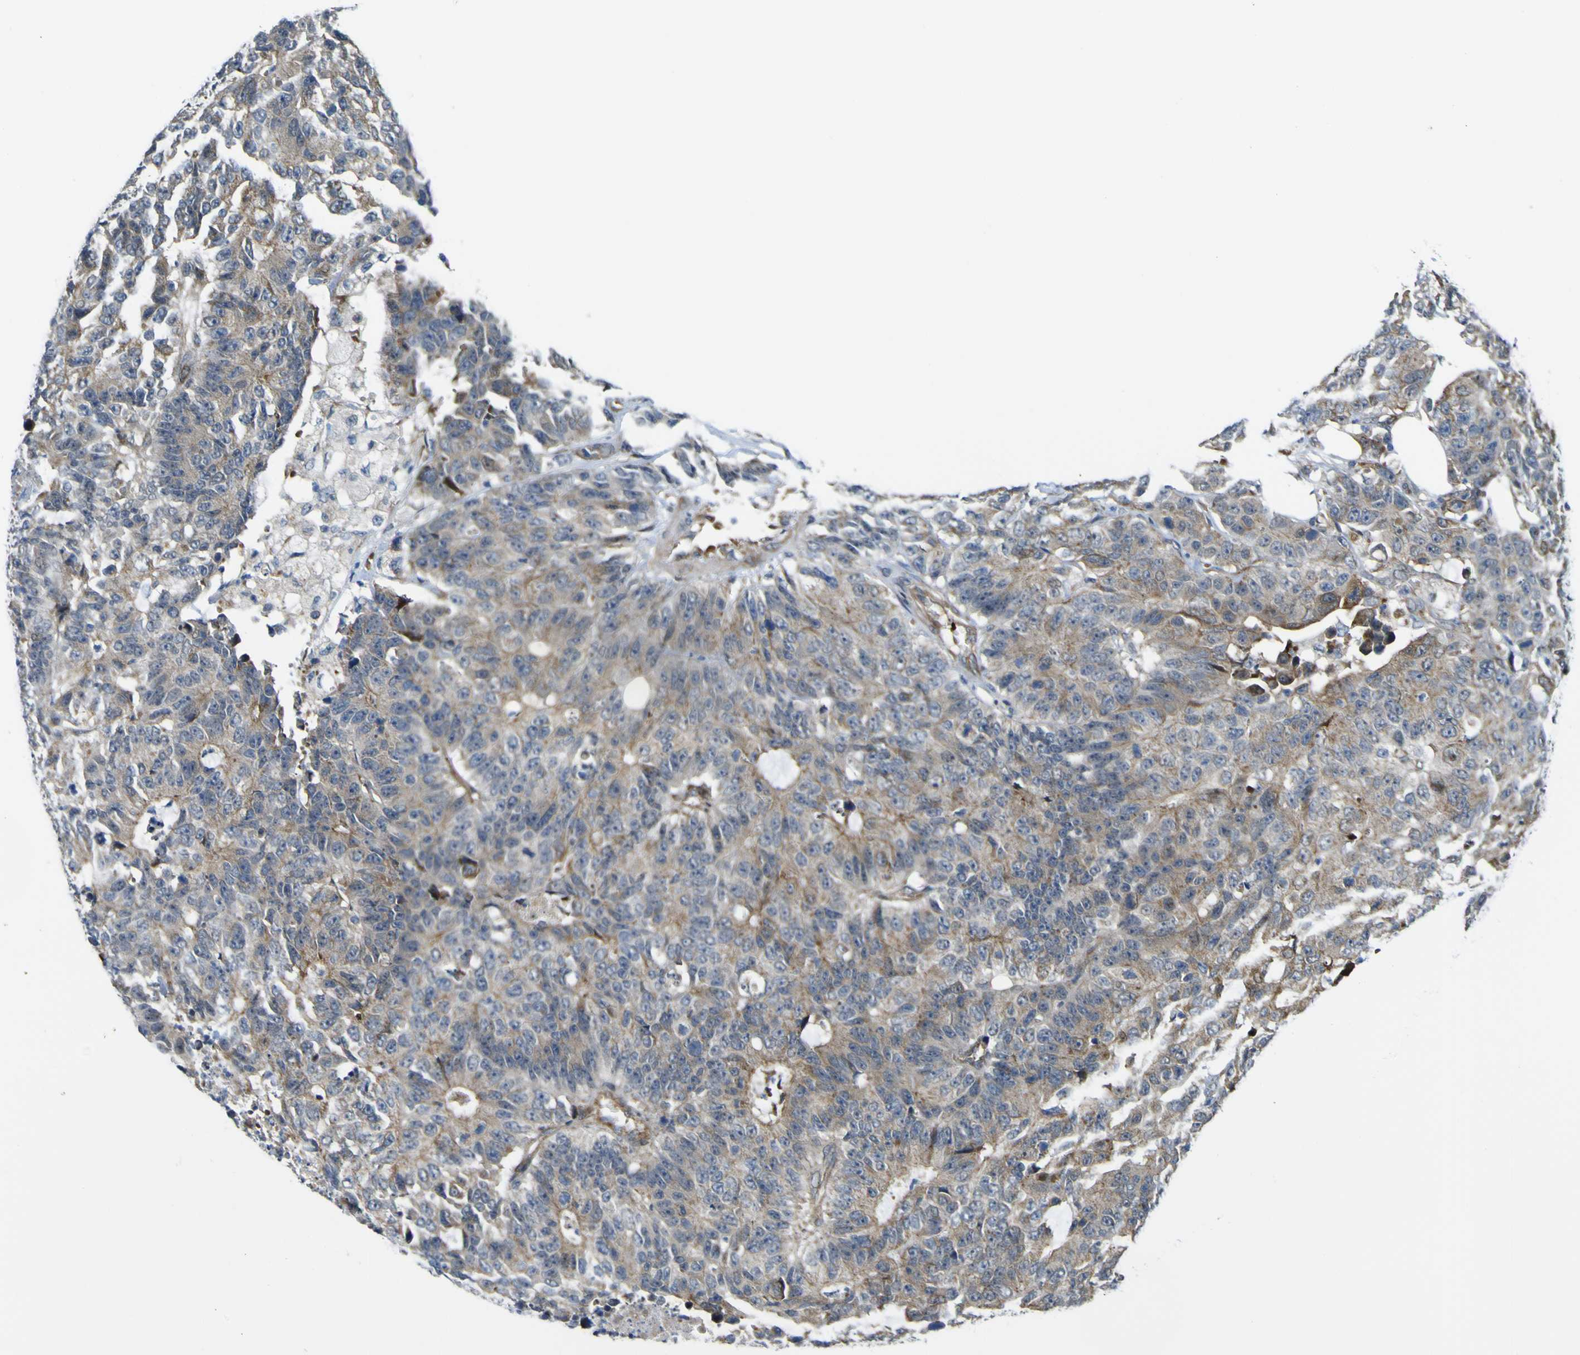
{"staining": {"intensity": "moderate", "quantity": ">75%", "location": "cytoplasmic/membranous"}, "tissue": "colorectal cancer", "cell_type": "Tumor cells", "image_type": "cancer", "snomed": [{"axis": "morphology", "description": "Adenocarcinoma, NOS"}, {"axis": "topography", "description": "Colon"}], "caption": "IHC (DAB (3,3'-diaminobenzidine)) staining of colorectal cancer displays moderate cytoplasmic/membranous protein positivity in approximately >75% of tumor cells.", "gene": "KDM7A", "patient": {"sex": "female", "age": 86}}